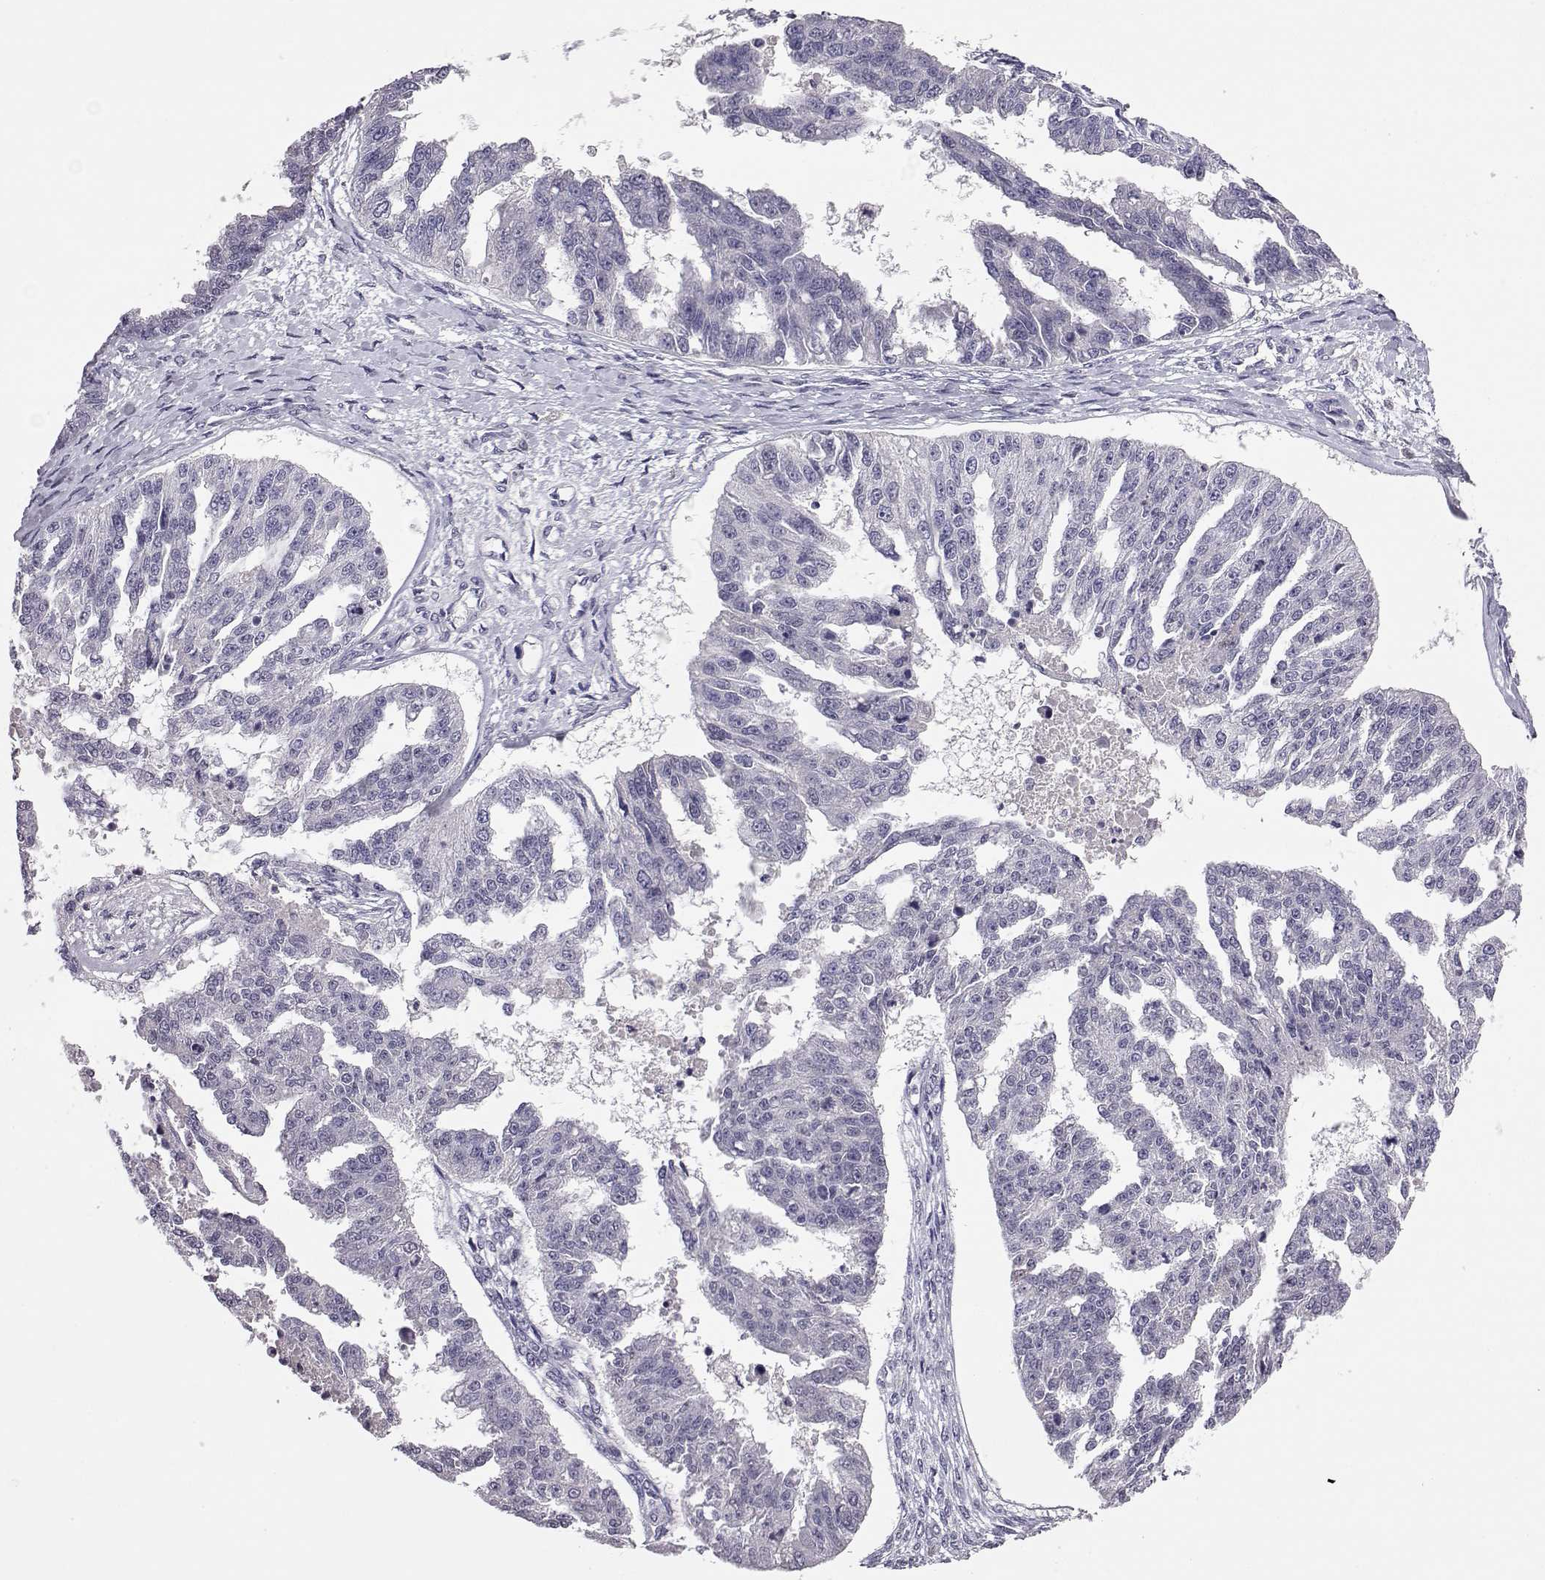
{"staining": {"intensity": "negative", "quantity": "none", "location": "none"}, "tissue": "ovarian cancer", "cell_type": "Tumor cells", "image_type": "cancer", "snomed": [{"axis": "morphology", "description": "Cystadenocarcinoma, serous, NOS"}, {"axis": "topography", "description": "Ovary"}], "caption": "Immunohistochemistry of serous cystadenocarcinoma (ovarian) exhibits no positivity in tumor cells. (DAB (3,3'-diaminobenzidine) immunohistochemistry (IHC), high magnification).", "gene": "AKR1B1", "patient": {"sex": "female", "age": 58}}